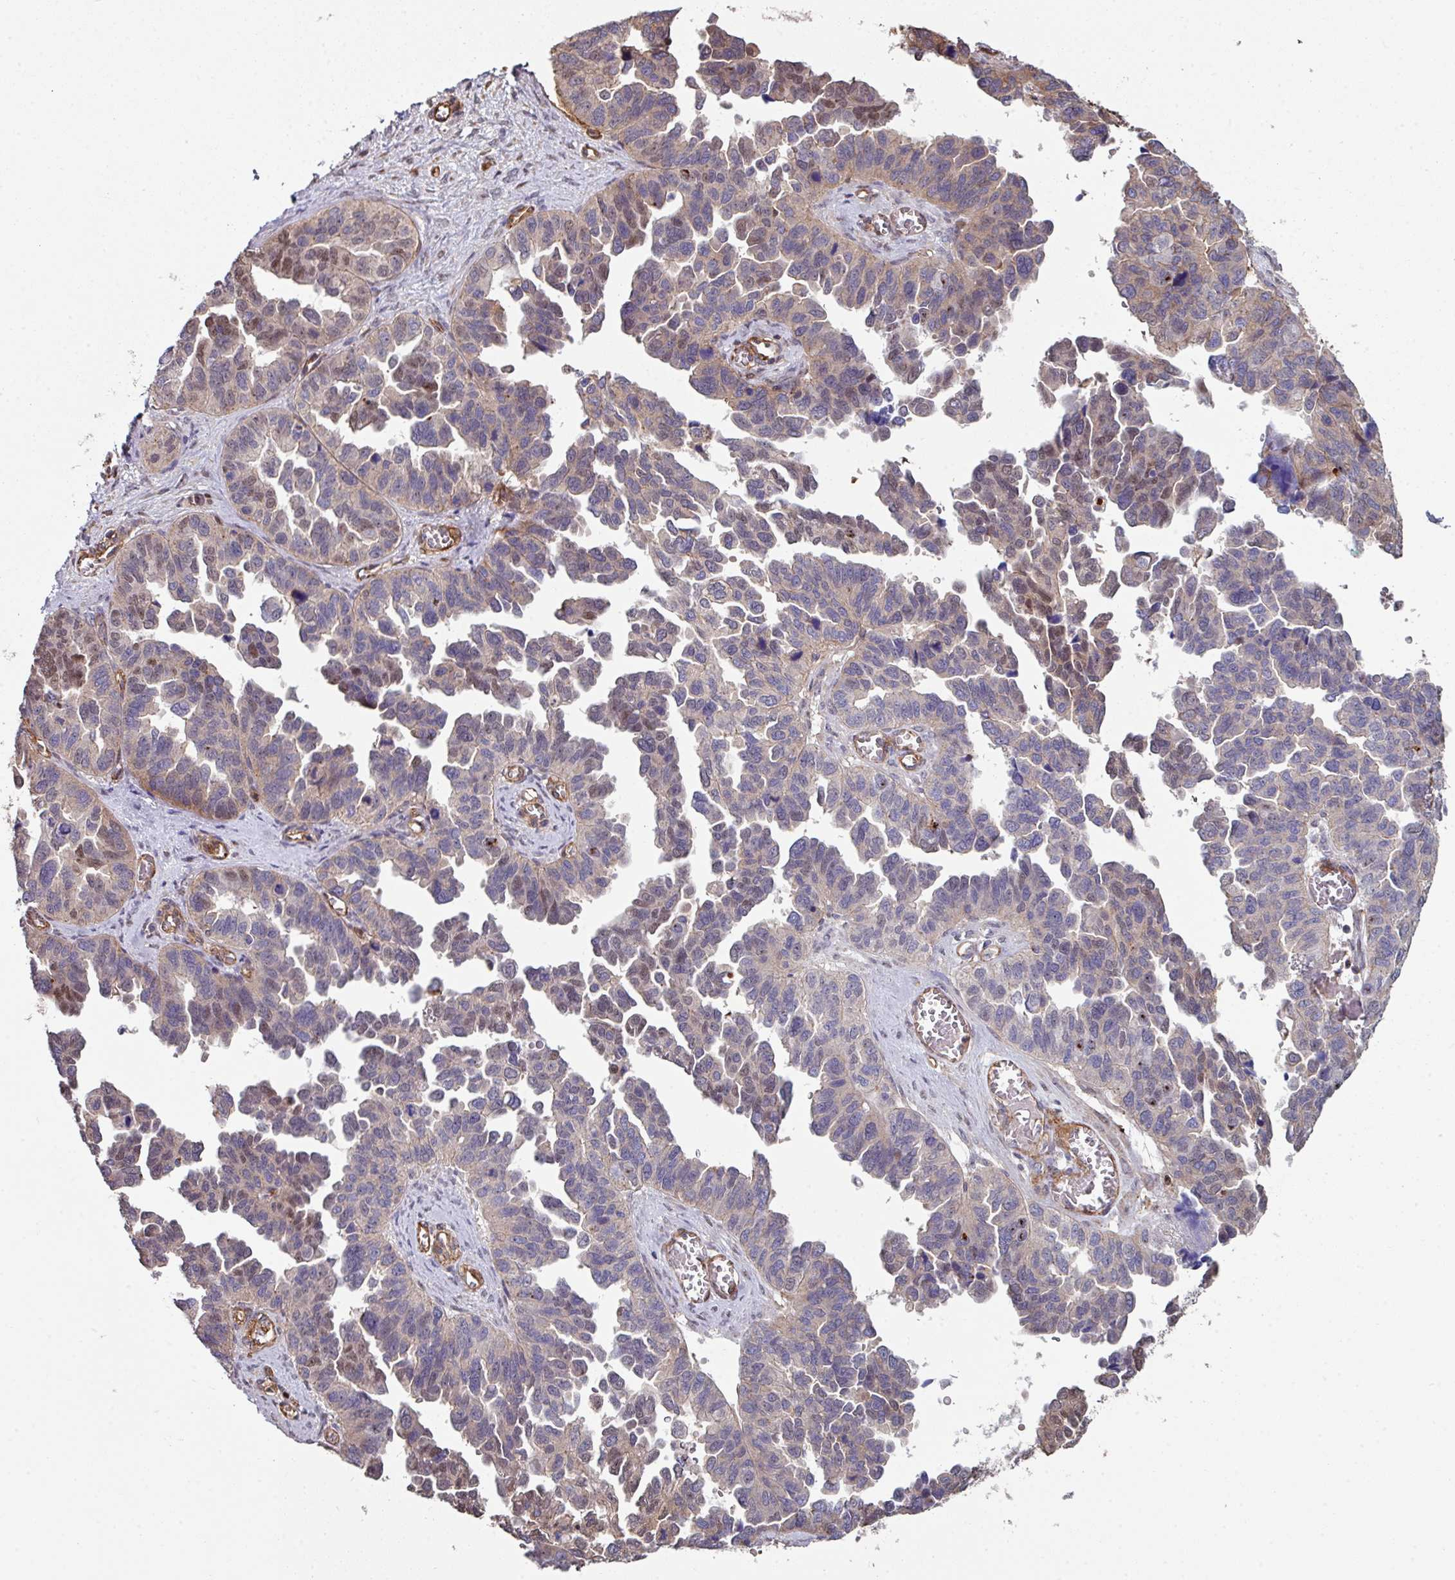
{"staining": {"intensity": "moderate", "quantity": "25%-75%", "location": "cytoplasmic/membranous,nuclear"}, "tissue": "ovarian cancer", "cell_type": "Tumor cells", "image_type": "cancer", "snomed": [{"axis": "morphology", "description": "Cystadenocarcinoma, serous, NOS"}, {"axis": "topography", "description": "Ovary"}], "caption": "Moderate cytoplasmic/membranous and nuclear positivity is identified in about 25%-75% of tumor cells in ovarian cancer (serous cystadenocarcinoma).", "gene": "ANO9", "patient": {"sex": "female", "age": 64}}